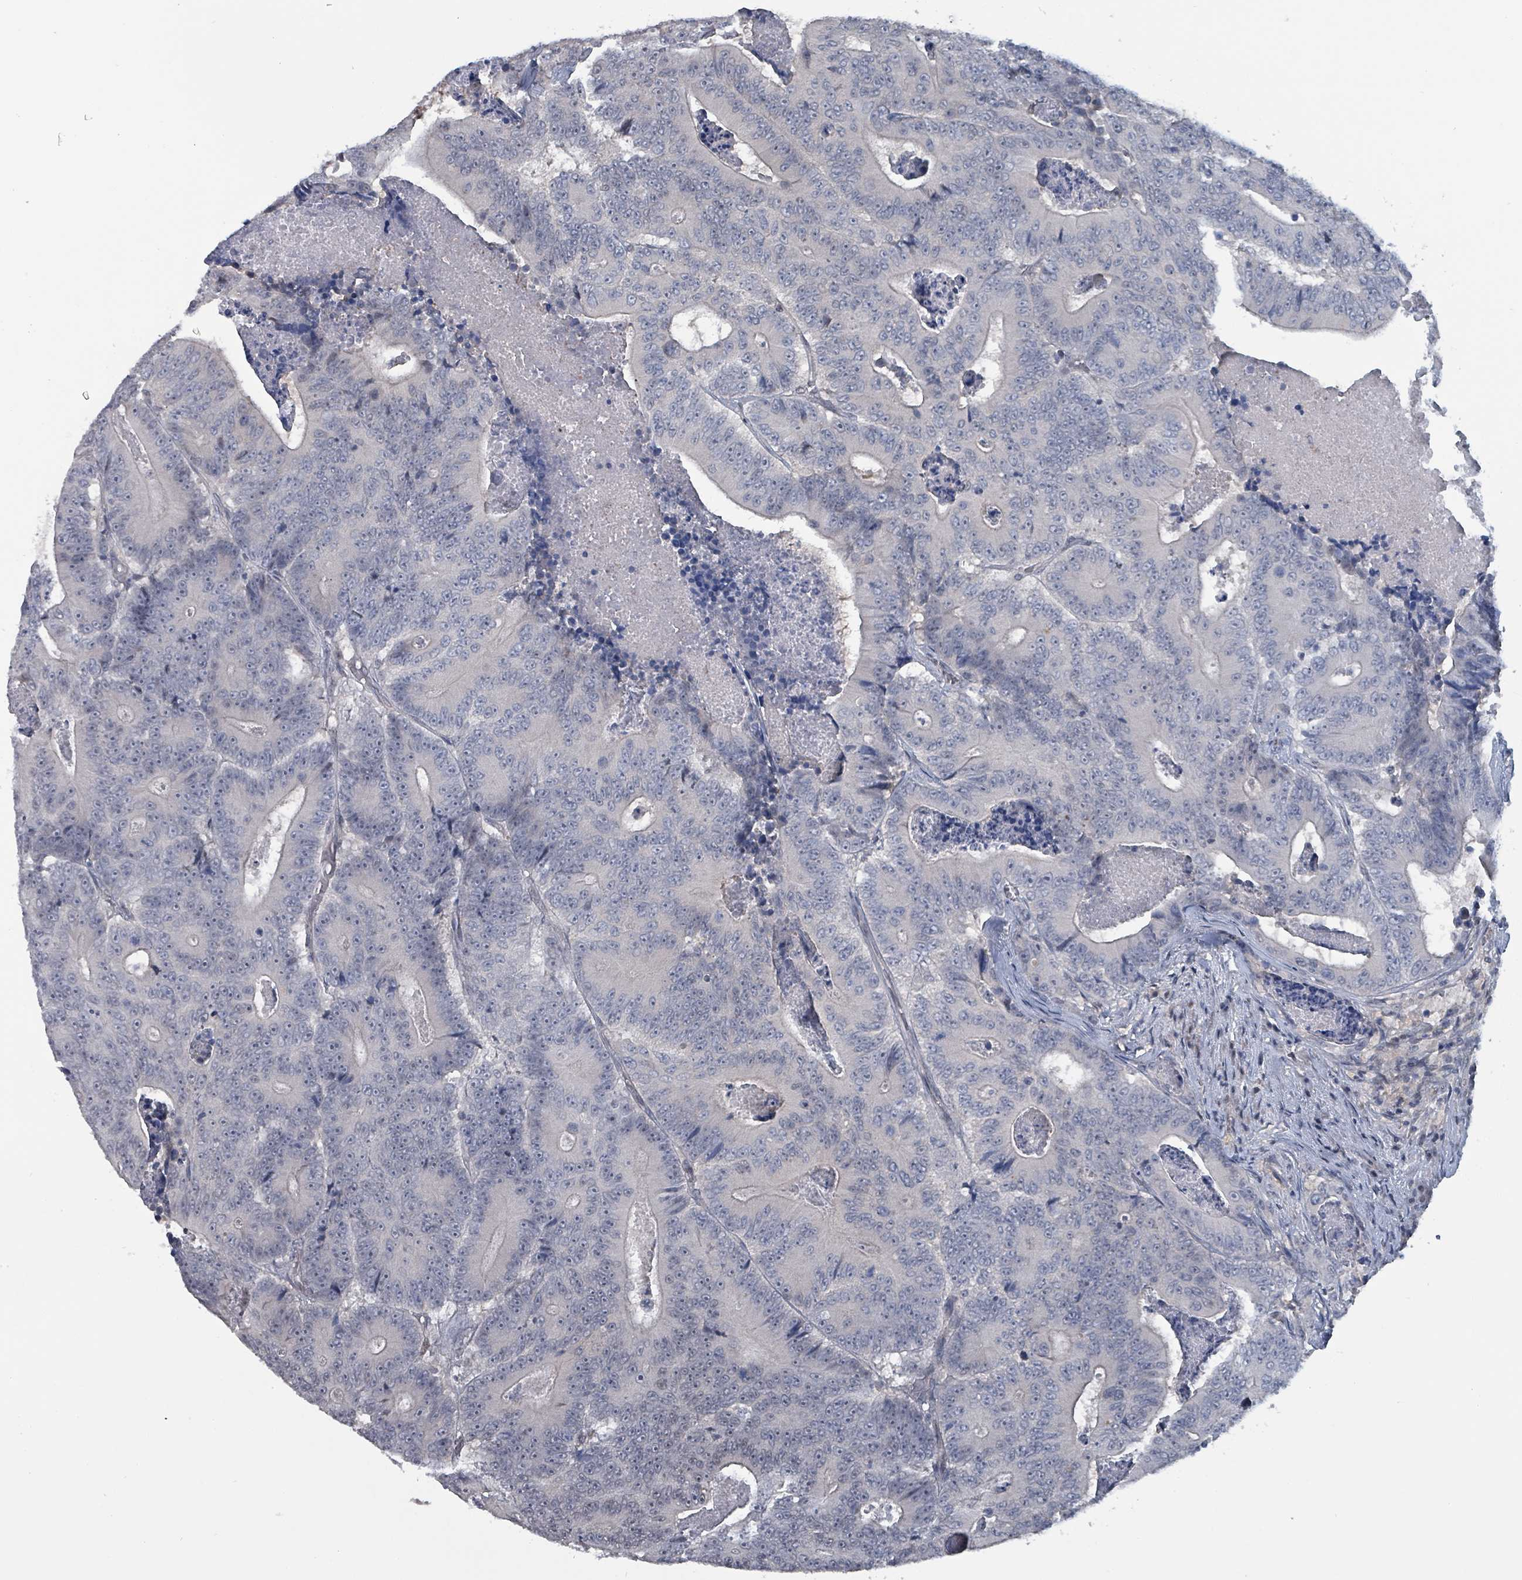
{"staining": {"intensity": "negative", "quantity": "none", "location": "none"}, "tissue": "colorectal cancer", "cell_type": "Tumor cells", "image_type": "cancer", "snomed": [{"axis": "morphology", "description": "Adenocarcinoma, NOS"}, {"axis": "topography", "description": "Colon"}], "caption": "This is an IHC image of human colorectal adenocarcinoma. There is no positivity in tumor cells.", "gene": "BIVM", "patient": {"sex": "male", "age": 83}}